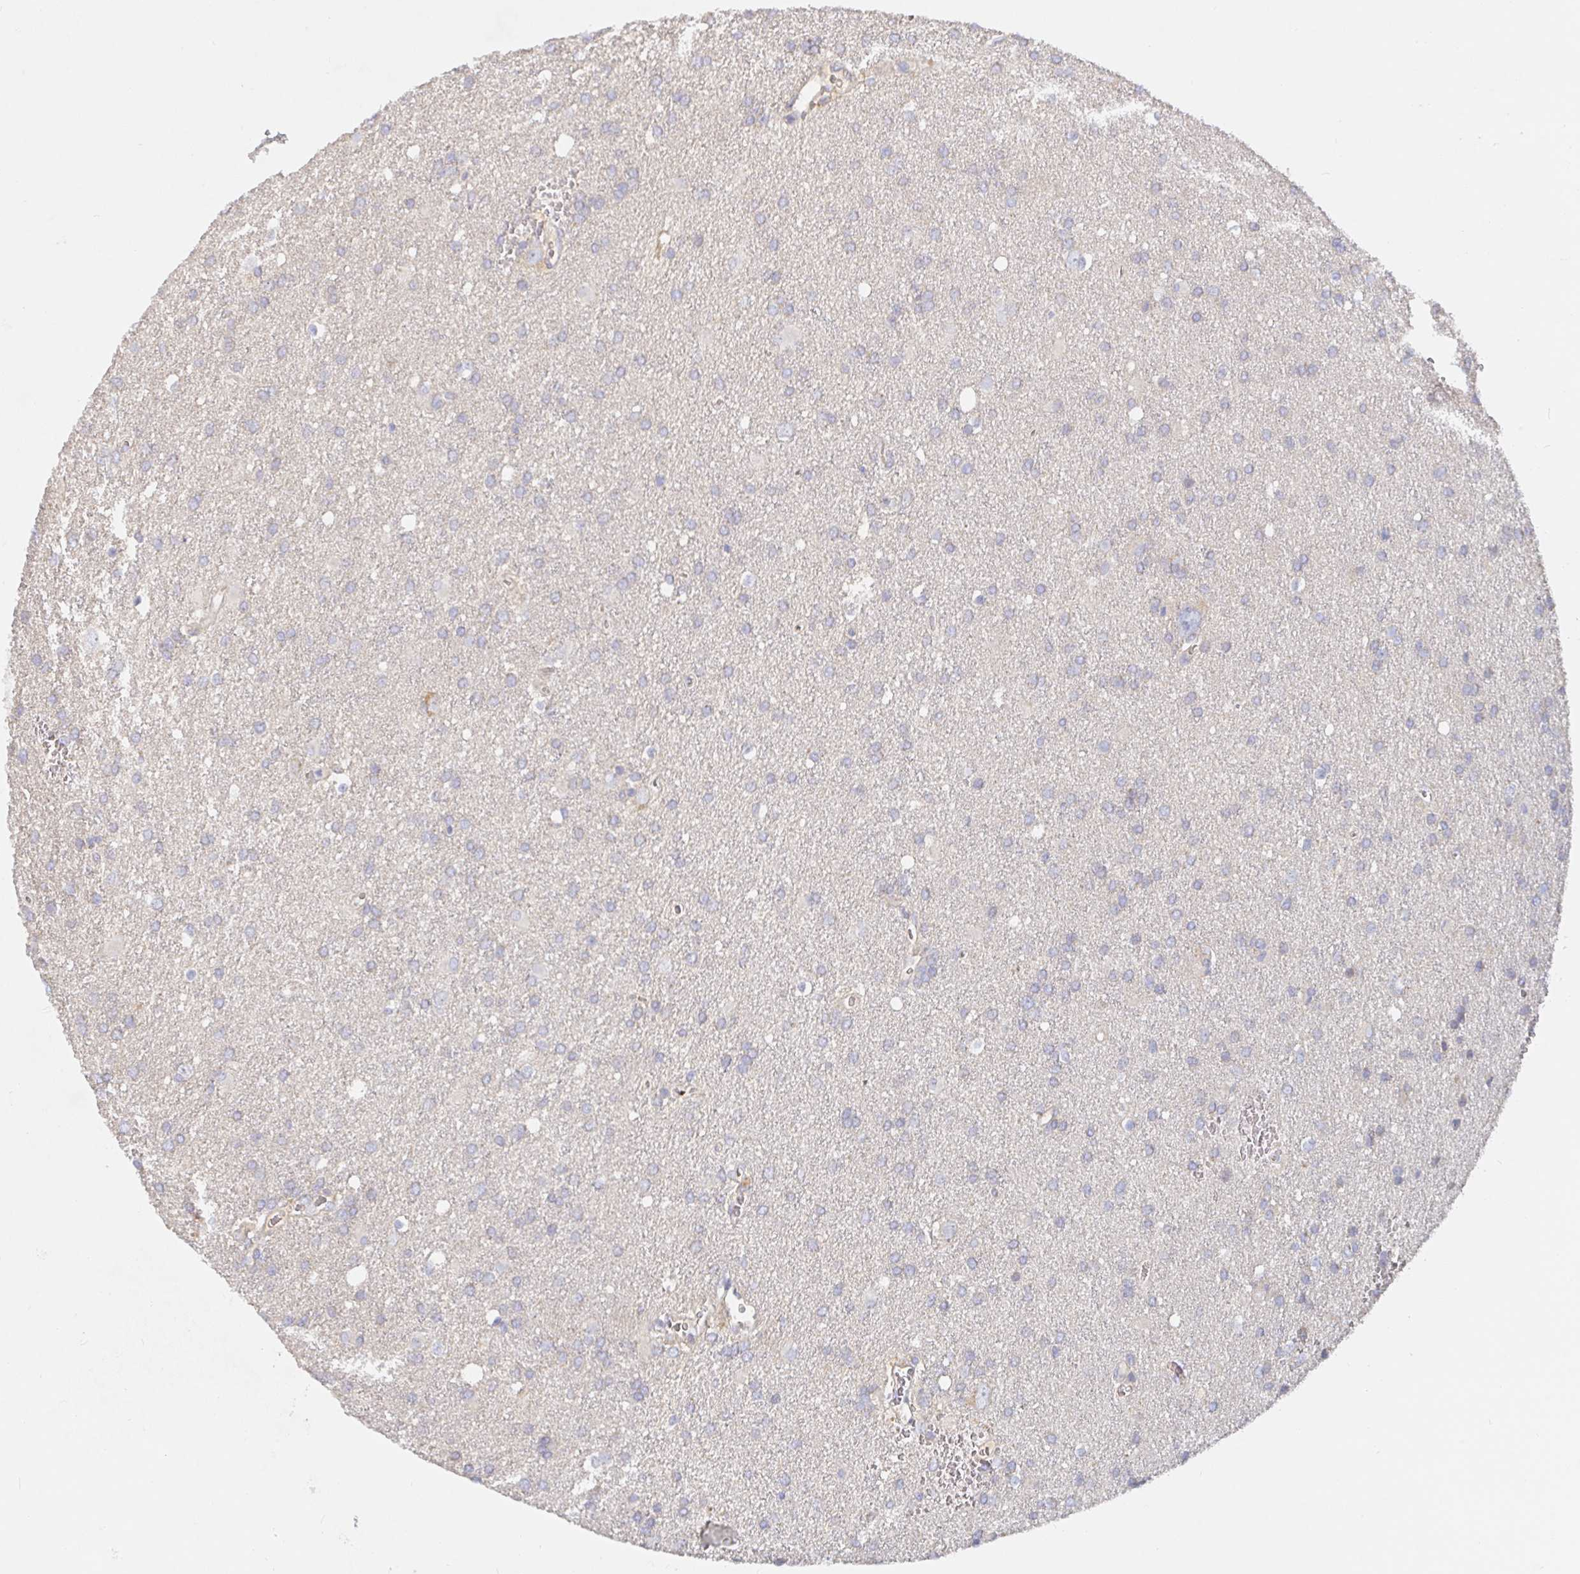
{"staining": {"intensity": "negative", "quantity": "none", "location": "none"}, "tissue": "glioma", "cell_type": "Tumor cells", "image_type": "cancer", "snomed": [{"axis": "morphology", "description": "Glioma, malignant, Low grade"}, {"axis": "topography", "description": "Brain"}], "caption": "Tumor cells show no significant protein expression in malignant glioma (low-grade).", "gene": "IRAK2", "patient": {"sex": "male", "age": 66}}